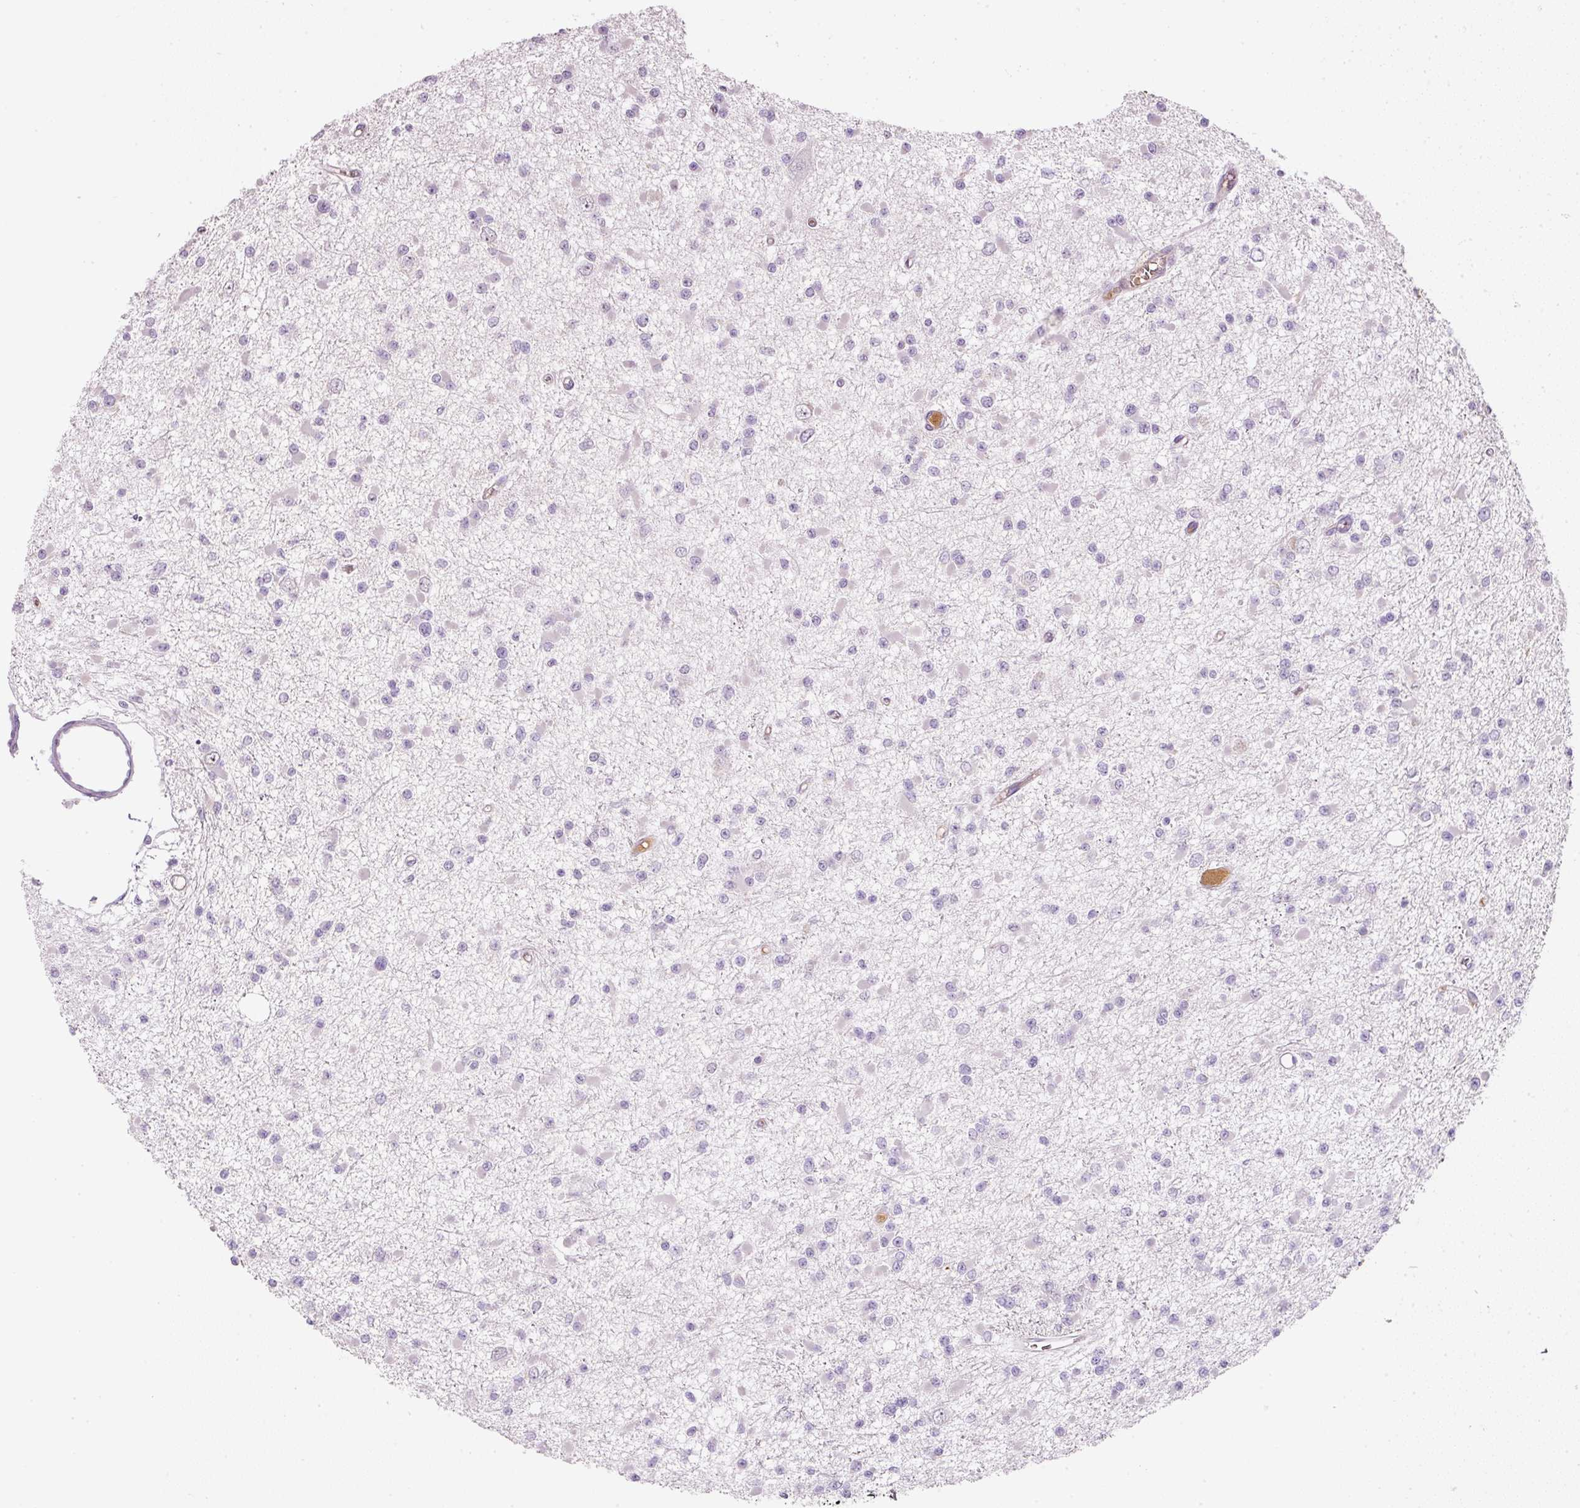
{"staining": {"intensity": "negative", "quantity": "none", "location": "none"}, "tissue": "glioma", "cell_type": "Tumor cells", "image_type": "cancer", "snomed": [{"axis": "morphology", "description": "Glioma, malignant, Low grade"}, {"axis": "topography", "description": "Brain"}], "caption": "Malignant glioma (low-grade) was stained to show a protein in brown. There is no significant positivity in tumor cells. (DAB (3,3'-diaminobenzidine) immunohistochemistry (IHC) with hematoxylin counter stain).", "gene": "TMEM37", "patient": {"sex": "female", "age": 22}}